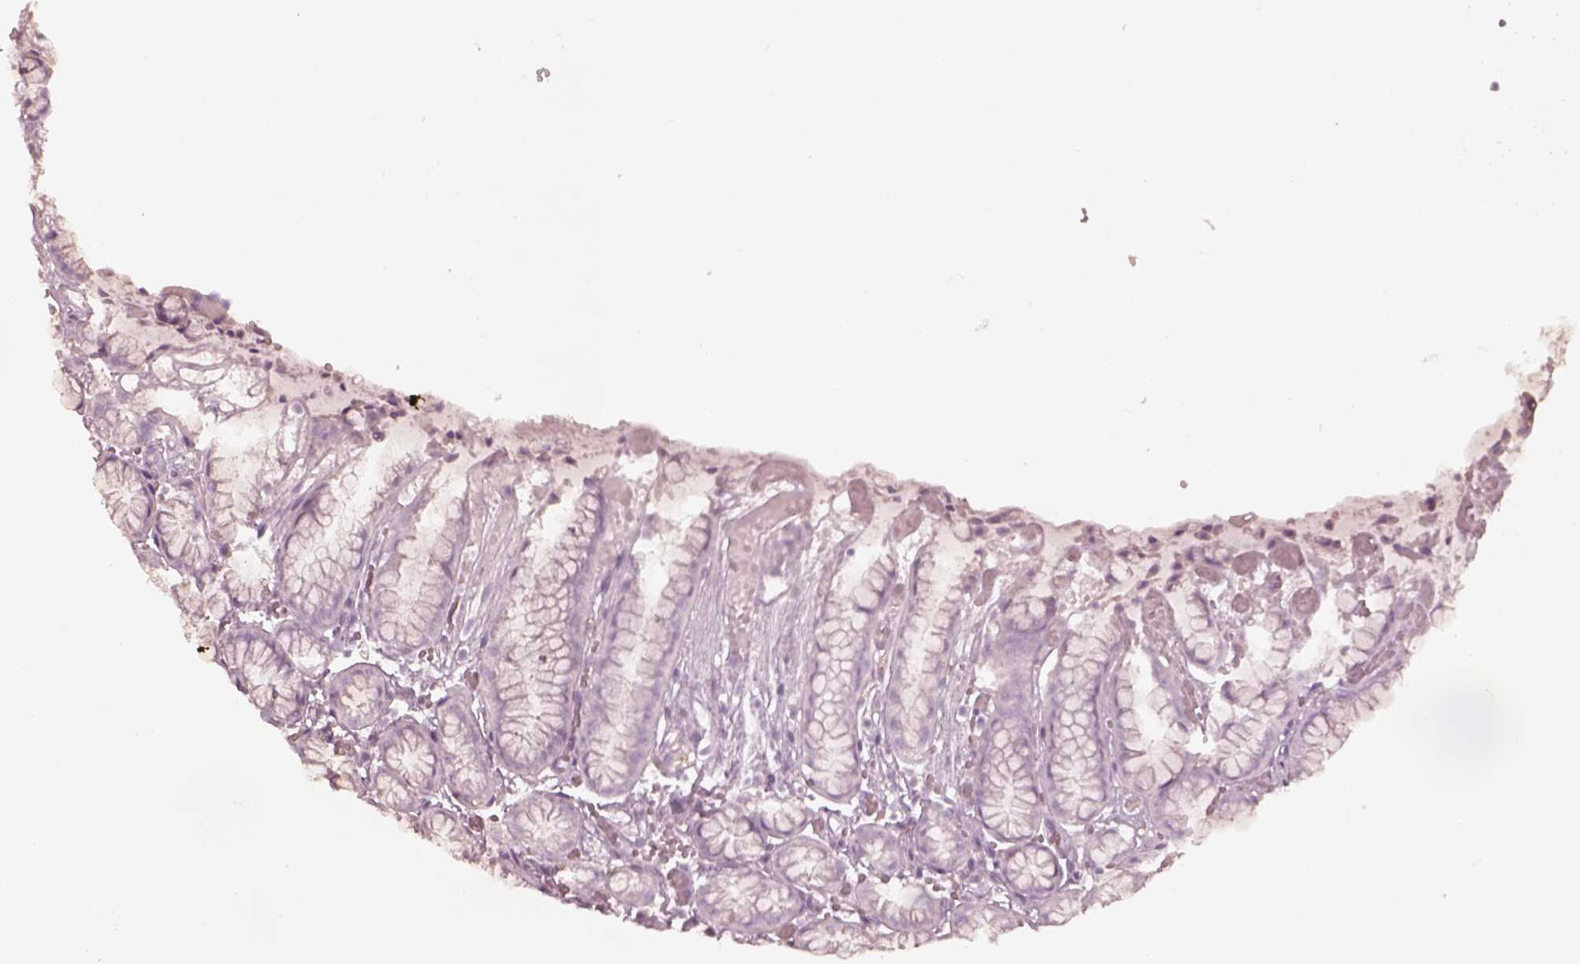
{"staining": {"intensity": "negative", "quantity": "none", "location": "none"}, "tissue": "stomach", "cell_type": "Glandular cells", "image_type": "normal", "snomed": [{"axis": "morphology", "description": "Normal tissue, NOS"}, {"axis": "topography", "description": "Stomach"}], "caption": "Glandular cells are negative for protein expression in normal human stomach. (DAB (3,3'-diaminobenzidine) immunohistochemistry with hematoxylin counter stain).", "gene": "PDCD1", "patient": {"sex": "male", "age": 70}}